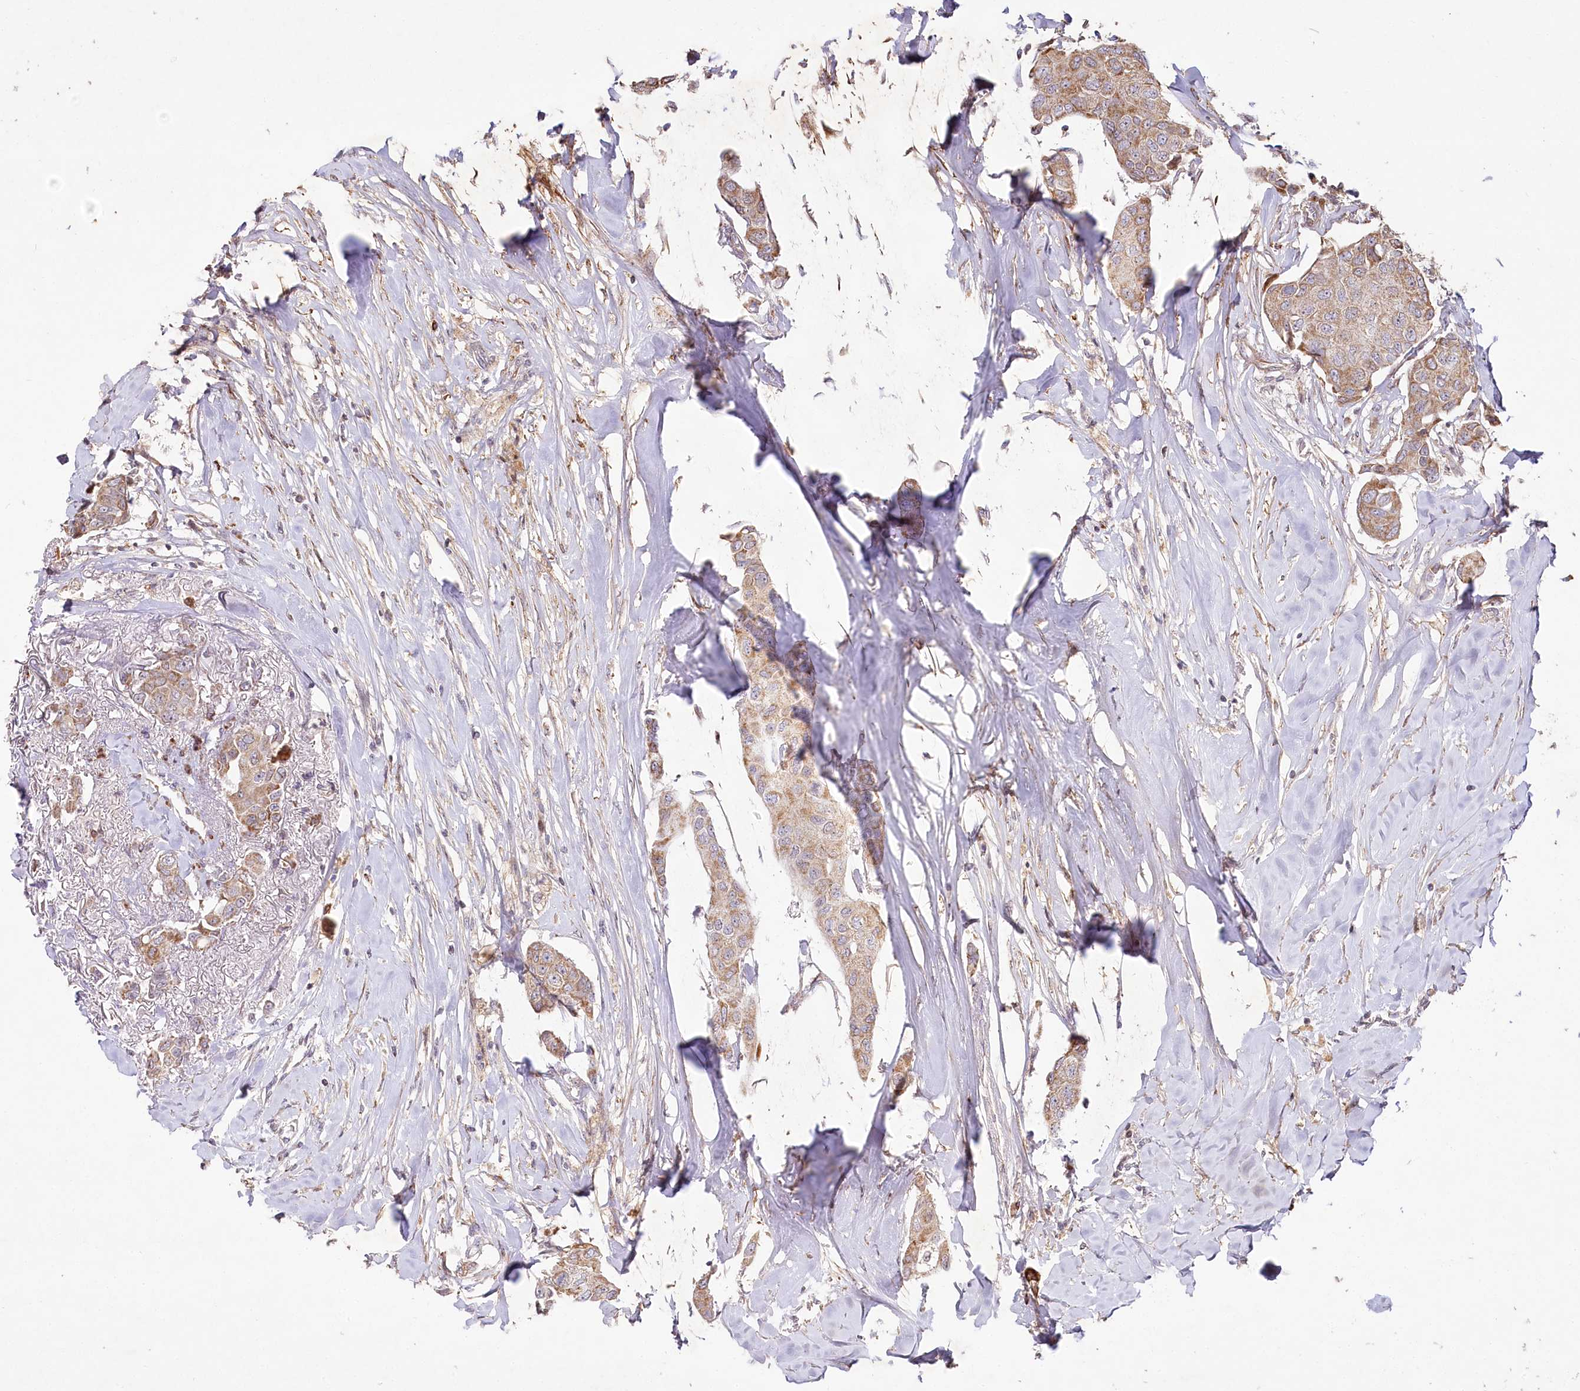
{"staining": {"intensity": "weak", "quantity": ">75%", "location": "cytoplasmic/membranous"}, "tissue": "breast cancer", "cell_type": "Tumor cells", "image_type": "cancer", "snomed": [{"axis": "morphology", "description": "Duct carcinoma"}, {"axis": "topography", "description": "Breast"}], "caption": "Breast cancer stained for a protein (brown) shows weak cytoplasmic/membranous positive expression in about >75% of tumor cells.", "gene": "PSTK", "patient": {"sex": "female", "age": 80}}